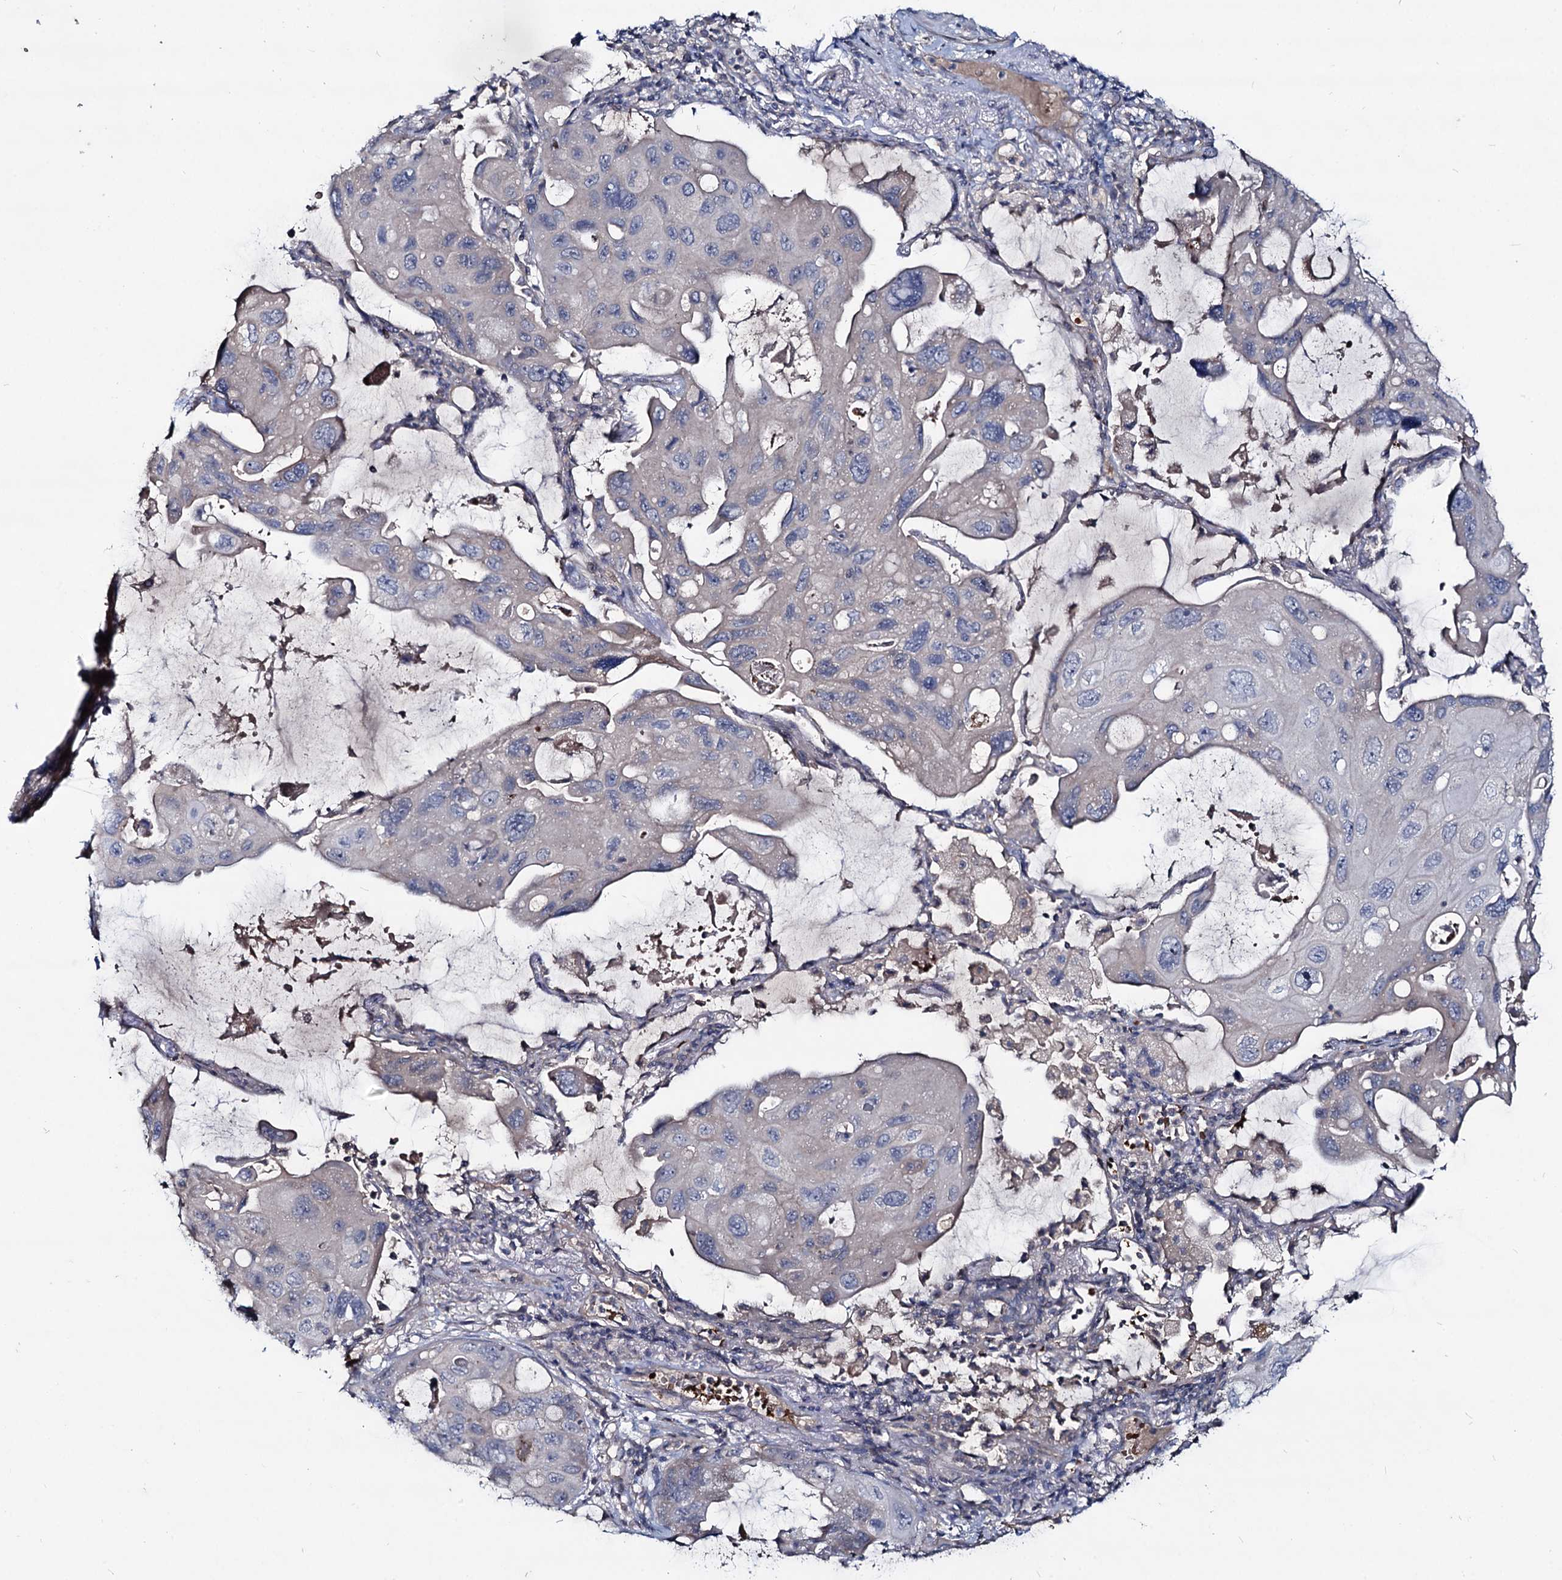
{"staining": {"intensity": "negative", "quantity": "none", "location": "none"}, "tissue": "lung cancer", "cell_type": "Tumor cells", "image_type": "cancer", "snomed": [{"axis": "morphology", "description": "Squamous cell carcinoma, NOS"}, {"axis": "topography", "description": "Lung"}], "caption": "IHC histopathology image of lung squamous cell carcinoma stained for a protein (brown), which exhibits no positivity in tumor cells. (DAB (3,3'-diaminobenzidine) immunohistochemistry visualized using brightfield microscopy, high magnification).", "gene": "RNF6", "patient": {"sex": "female", "age": 73}}